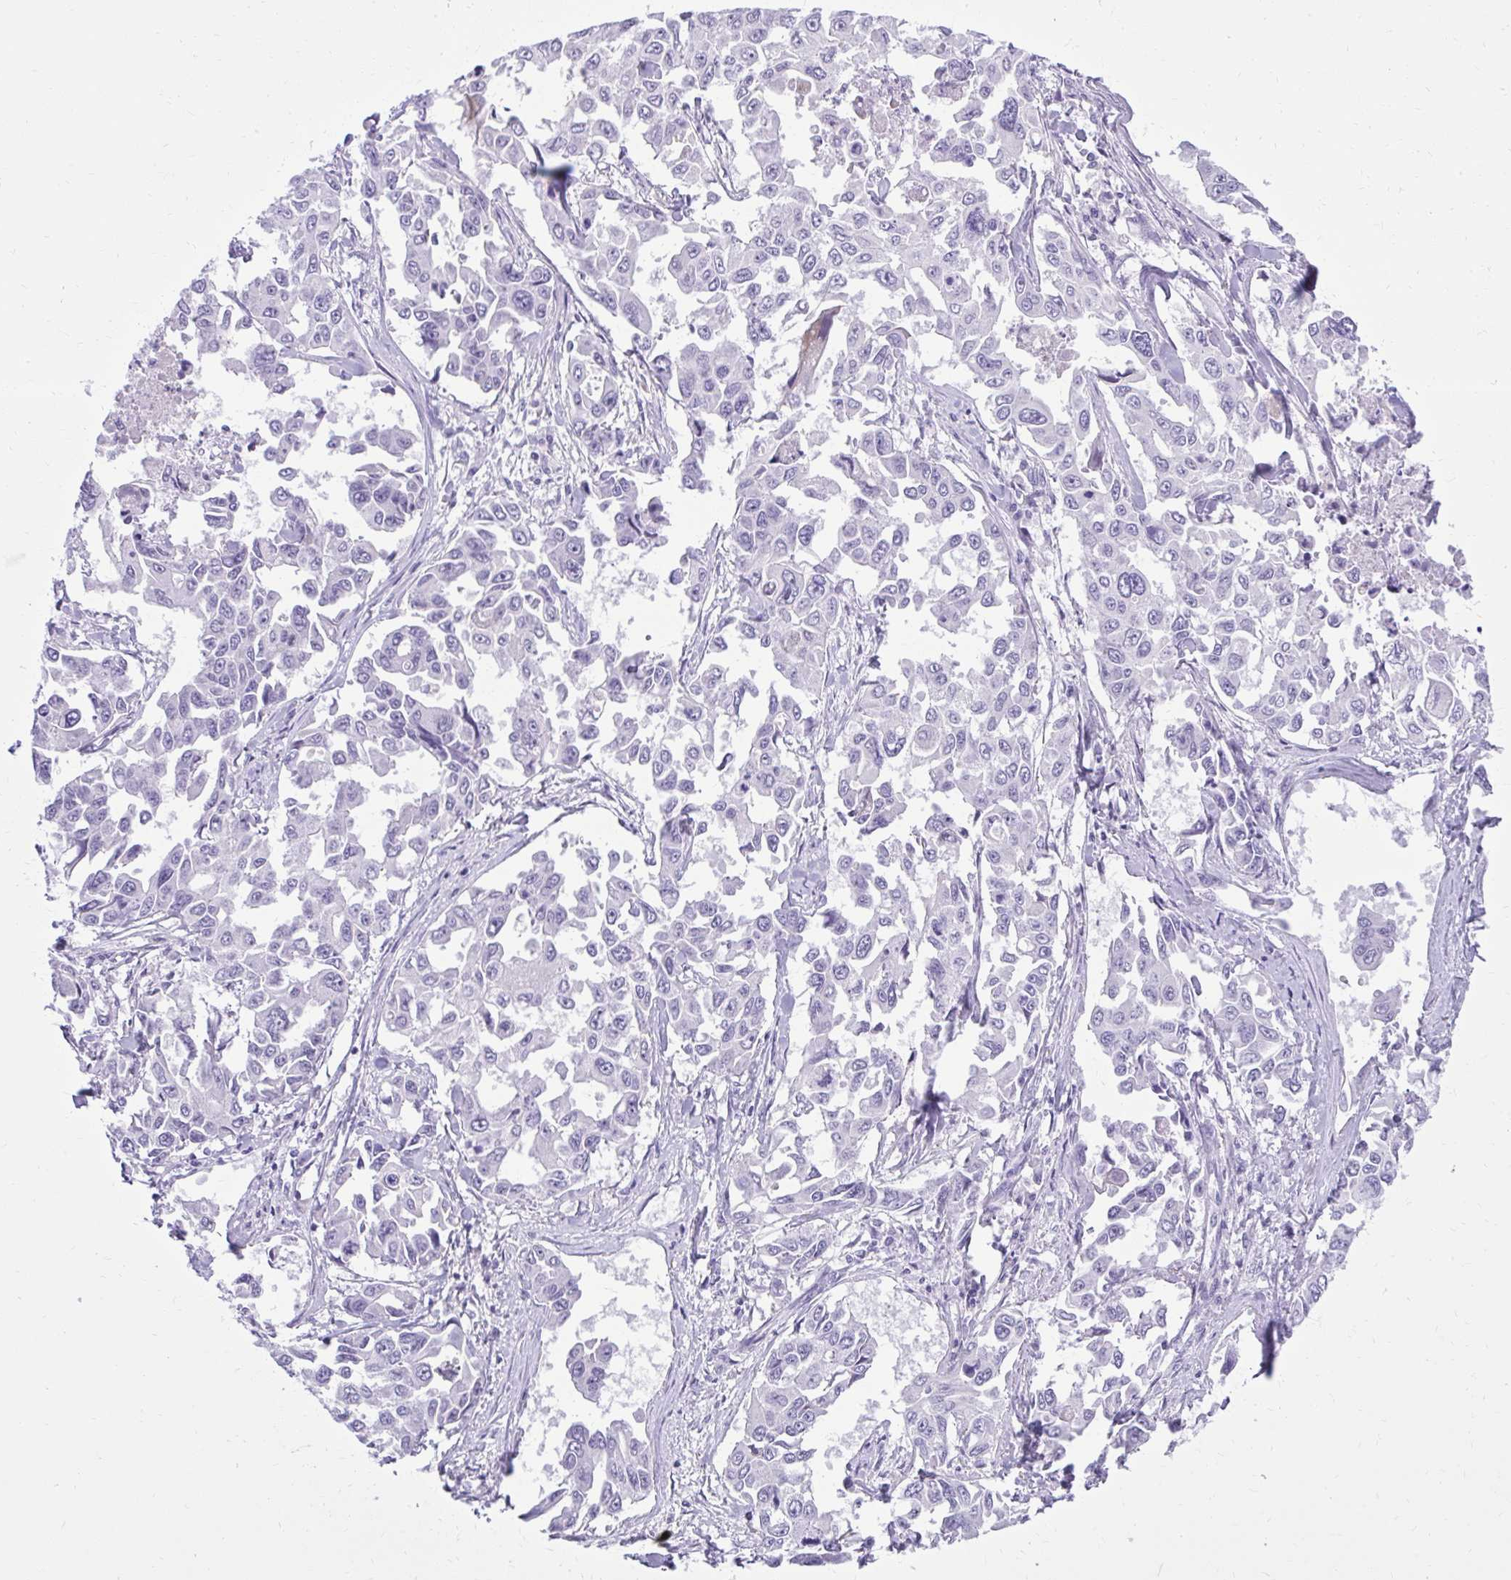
{"staining": {"intensity": "negative", "quantity": "none", "location": "none"}, "tissue": "lung cancer", "cell_type": "Tumor cells", "image_type": "cancer", "snomed": [{"axis": "morphology", "description": "Adenocarcinoma, NOS"}, {"axis": "topography", "description": "Lung"}], "caption": "Adenocarcinoma (lung) was stained to show a protein in brown. There is no significant positivity in tumor cells. Nuclei are stained in blue.", "gene": "PRAP1", "patient": {"sex": "male", "age": 64}}